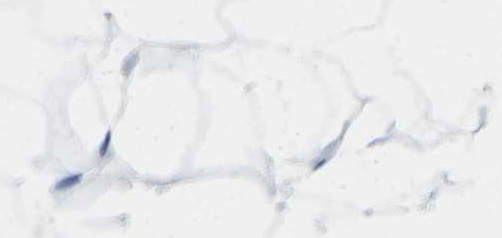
{"staining": {"intensity": "negative", "quantity": "none", "location": "none"}, "tissue": "adipose tissue", "cell_type": "Adipocytes", "image_type": "normal", "snomed": [{"axis": "morphology", "description": "Normal tissue, NOS"}, {"axis": "topography", "description": "Breast"}, {"axis": "topography", "description": "Adipose tissue"}], "caption": "A photomicrograph of adipose tissue stained for a protein reveals no brown staining in adipocytes.", "gene": "ADAP1", "patient": {"sex": "female", "age": 25}}